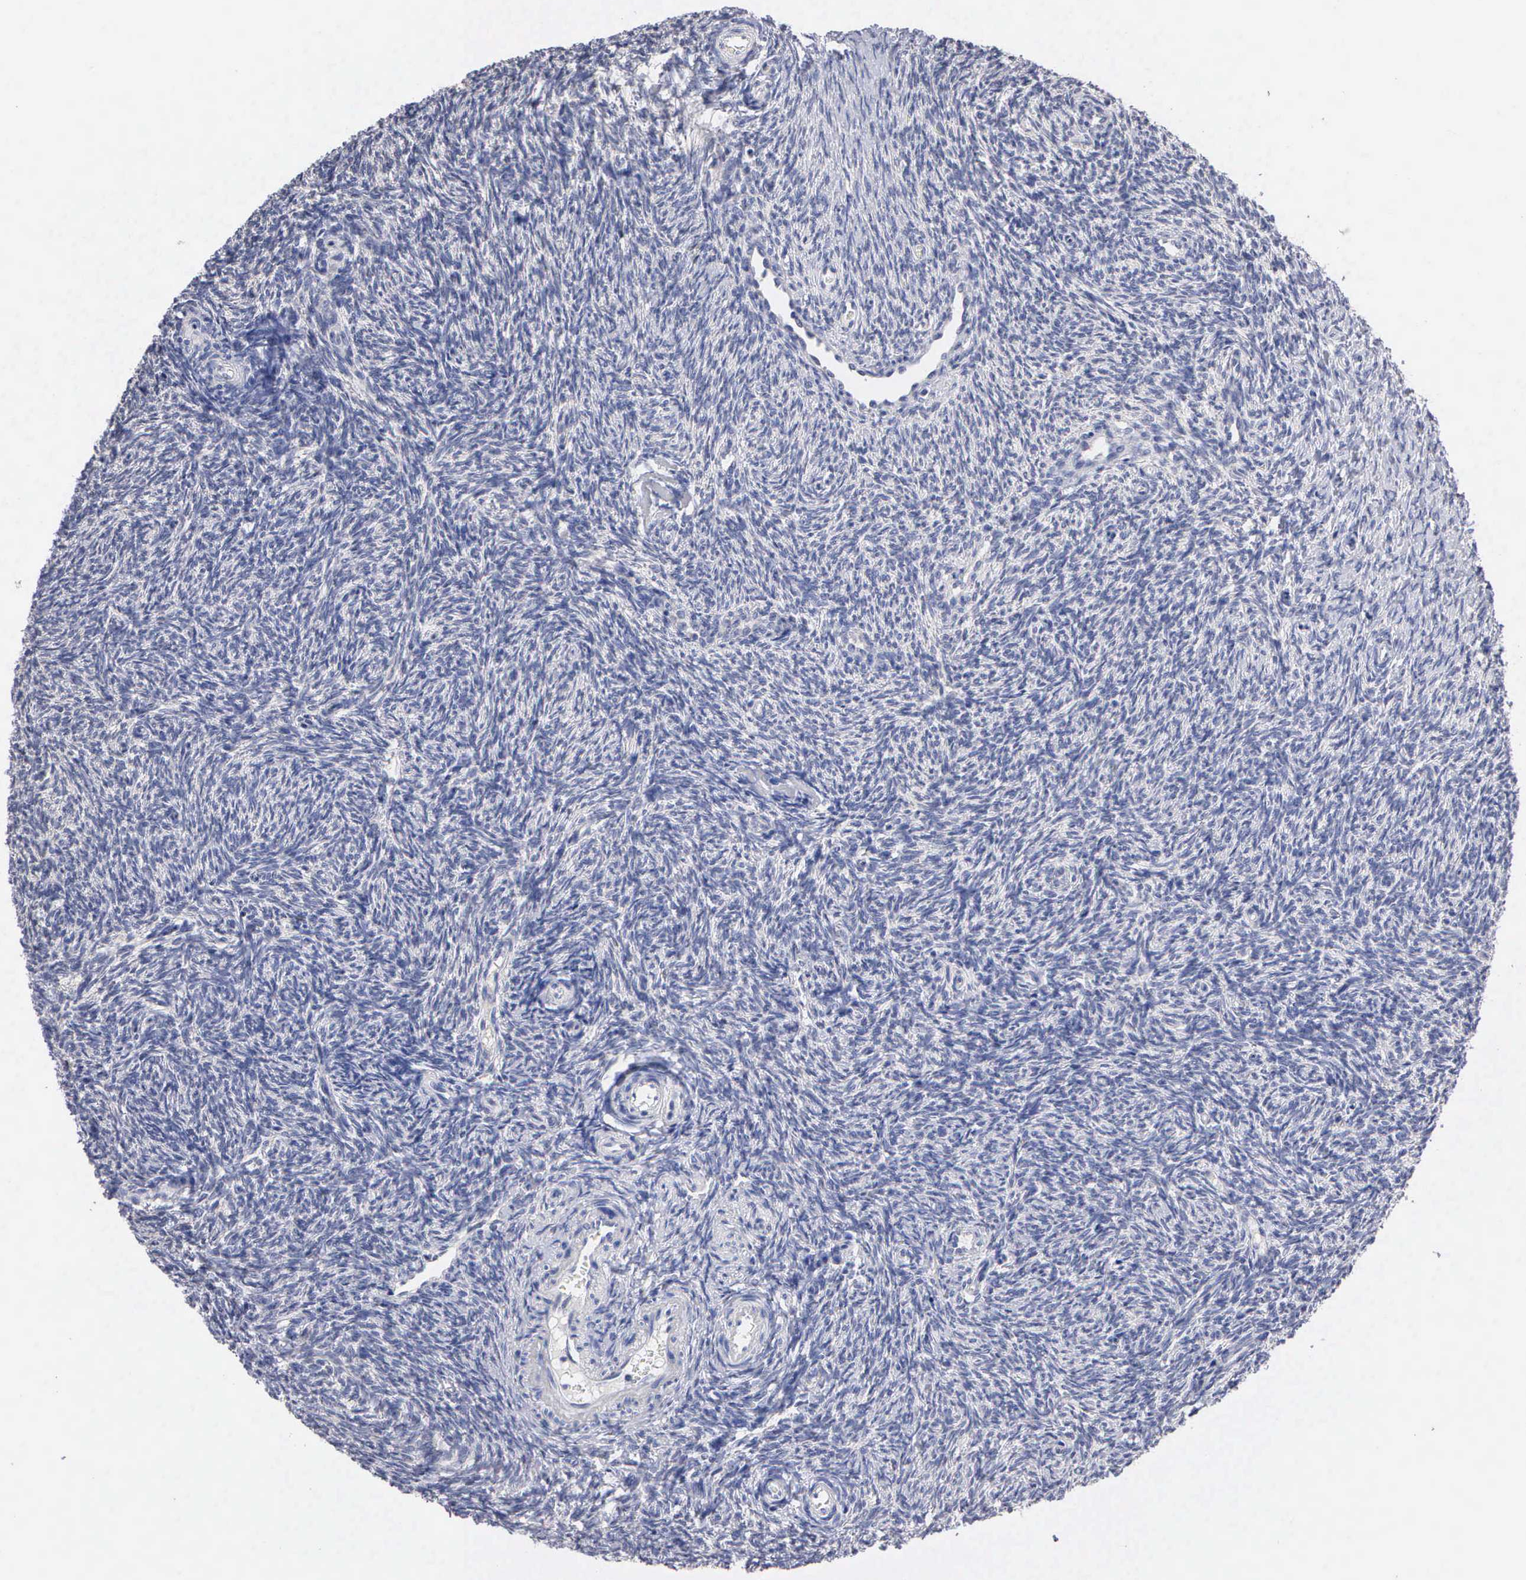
{"staining": {"intensity": "negative", "quantity": "none", "location": "none"}, "tissue": "ovary", "cell_type": "Ovarian stroma cells", "image_type": "normal", "snomed": [{"axis": "morphology", "description": "Normal tissue, NOS"}, {"axis": "topography", "description": "Ovary"}], "caption": "This is an immunohistochemistry (IHC) photomicrograph of unremarkable ovary. There is no staining in ovarian stroma cells.", "gene": "KDM6A", "patient": {"sex": "female", "age": 32}}